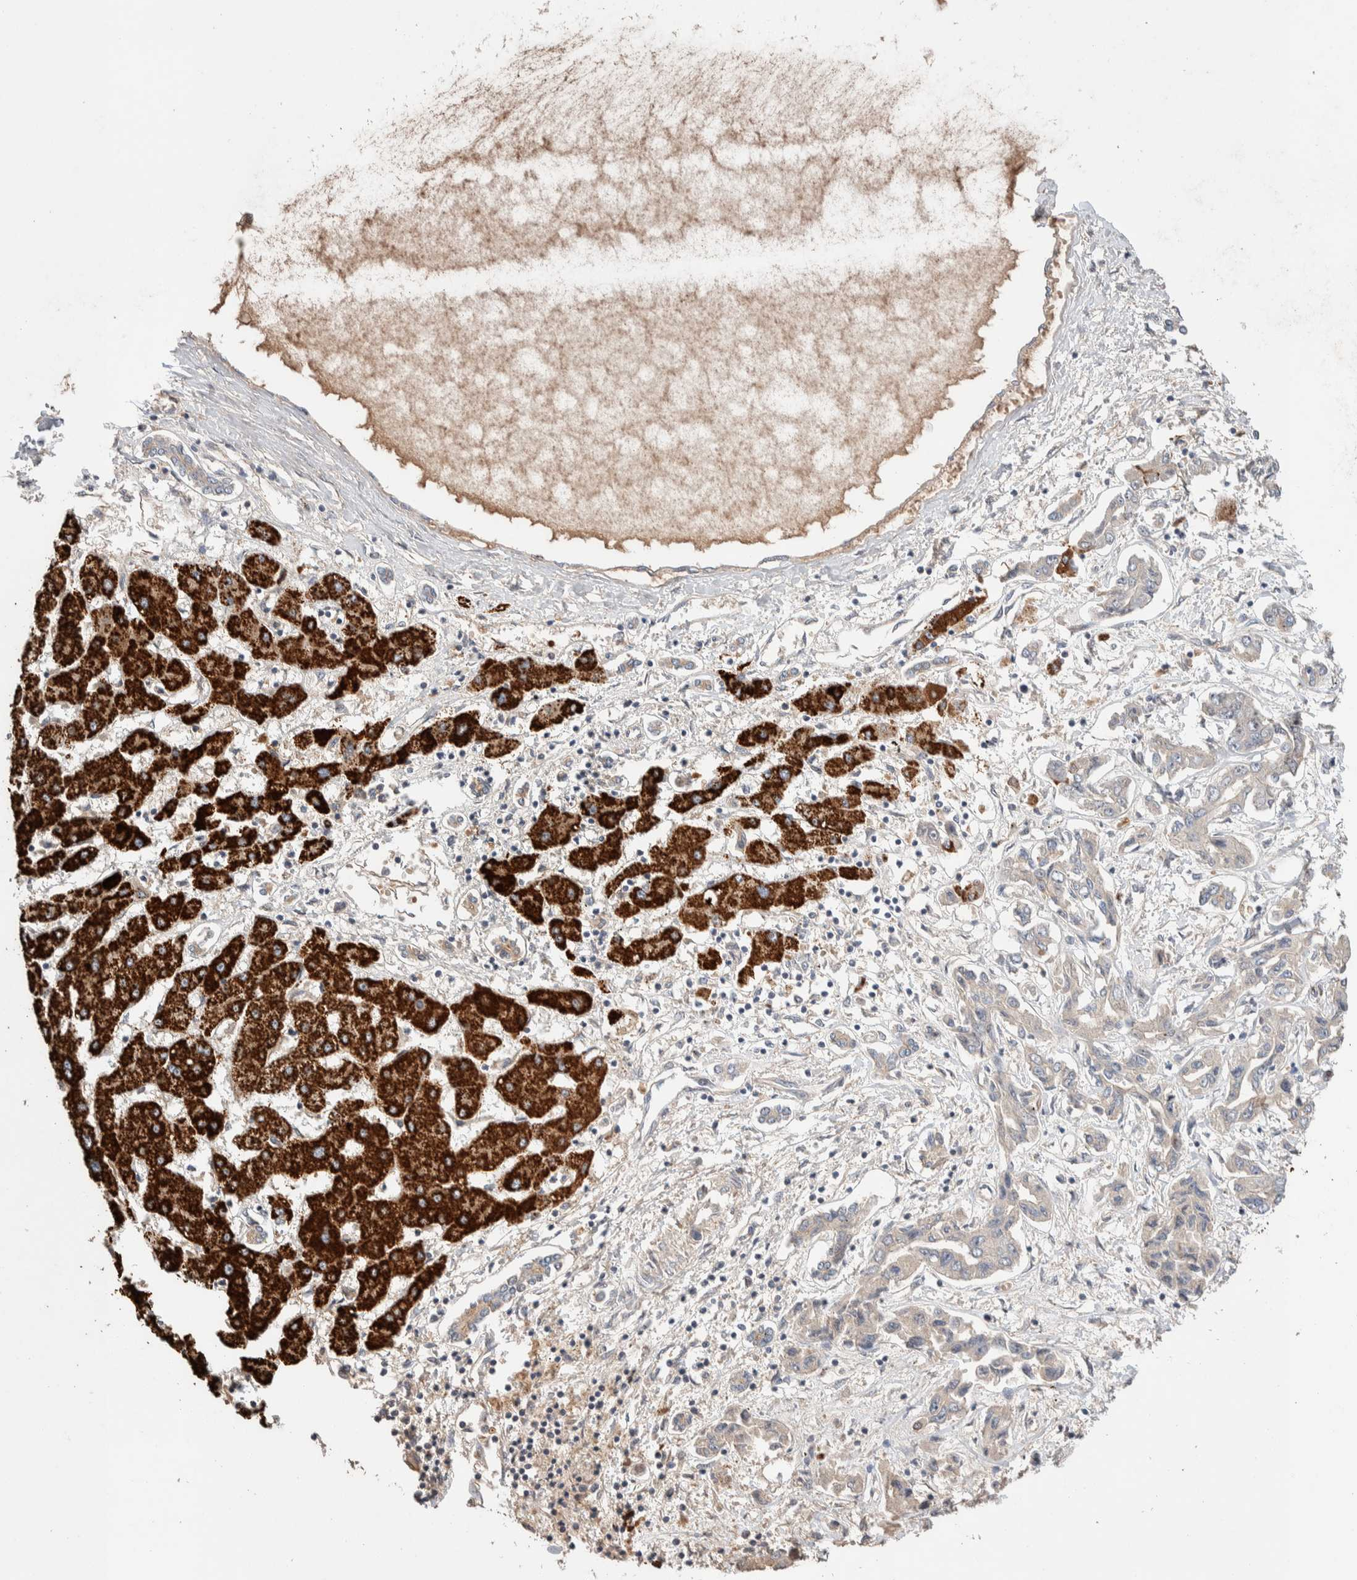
{"staining": {"intensity": "negative", "quantity": "none", "location": "none"}, "tissue": "liver cancer", "cell_type": "Tumor cells", "image_type": "cancer", "snomed": [{"axis": "morphology", "description": "Cholangiocarcinoma"}, {"axis": "topography", "description": "Liver"}], "caption": "Immunohistochemistry of human liver cancer shows no staining in tumor cells.", "gene": "WDR91", "patient": {"sex": "male", "age": 59}}